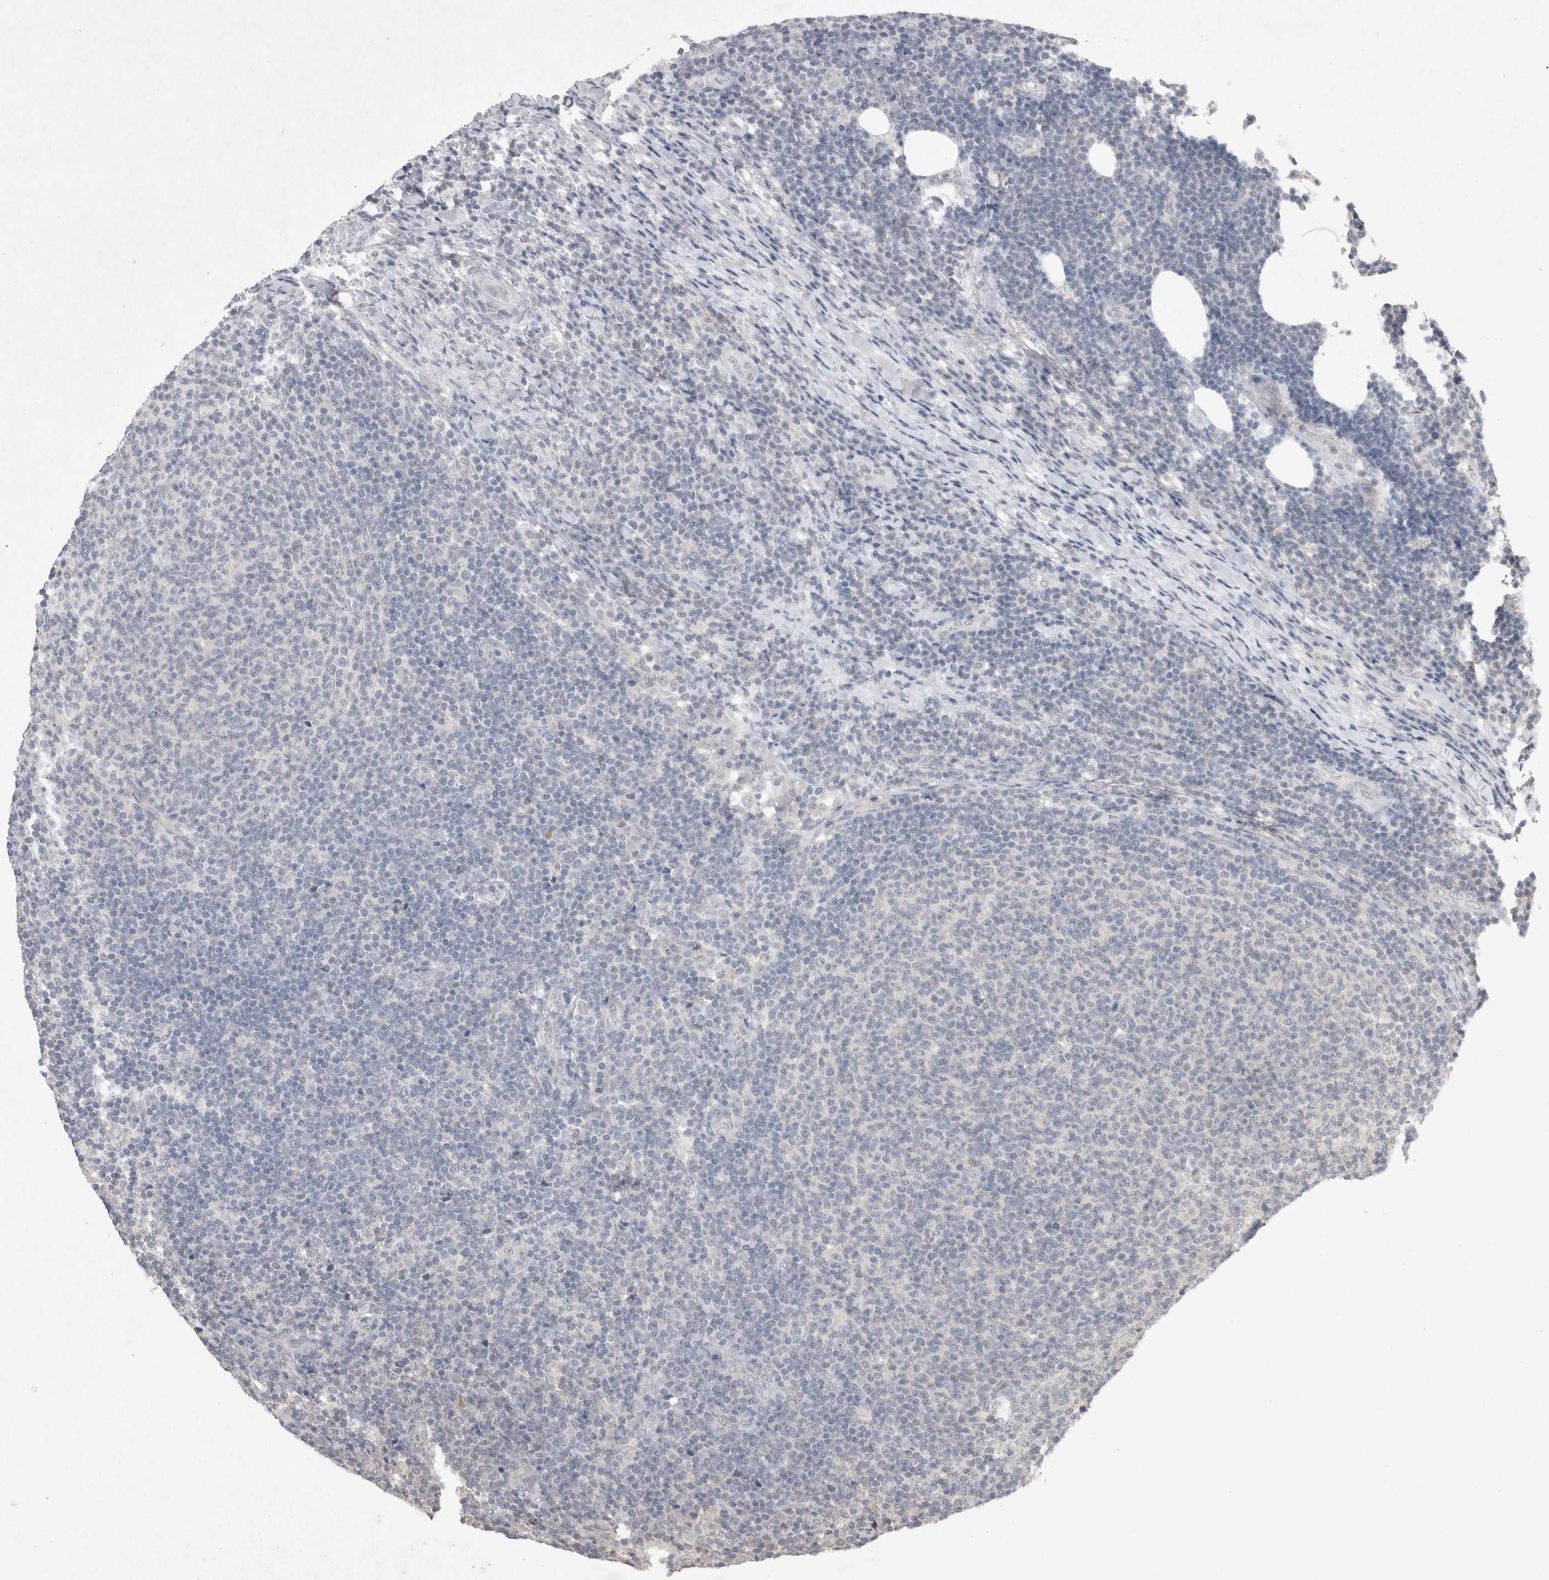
{"staining": {"intensity": "negative", "quantity": "none", "location": "none"}, "tissue": "lymphoma", "cell_type": "Tumor cells", "image_type": "cancer", "snomed": [{"axis": "morphology", "description": "Malignant lymphoma, non-Hodgkin's type, Low grade"}, {"axis": "topography", "description": "Lymph node"}], "caption": "This is an immunohistochemistry photomicrograph of lymphoma. There is no staining in tumor cells.", "gene": "LYVE1", "patient": {"sex": "male", "age": 66}}